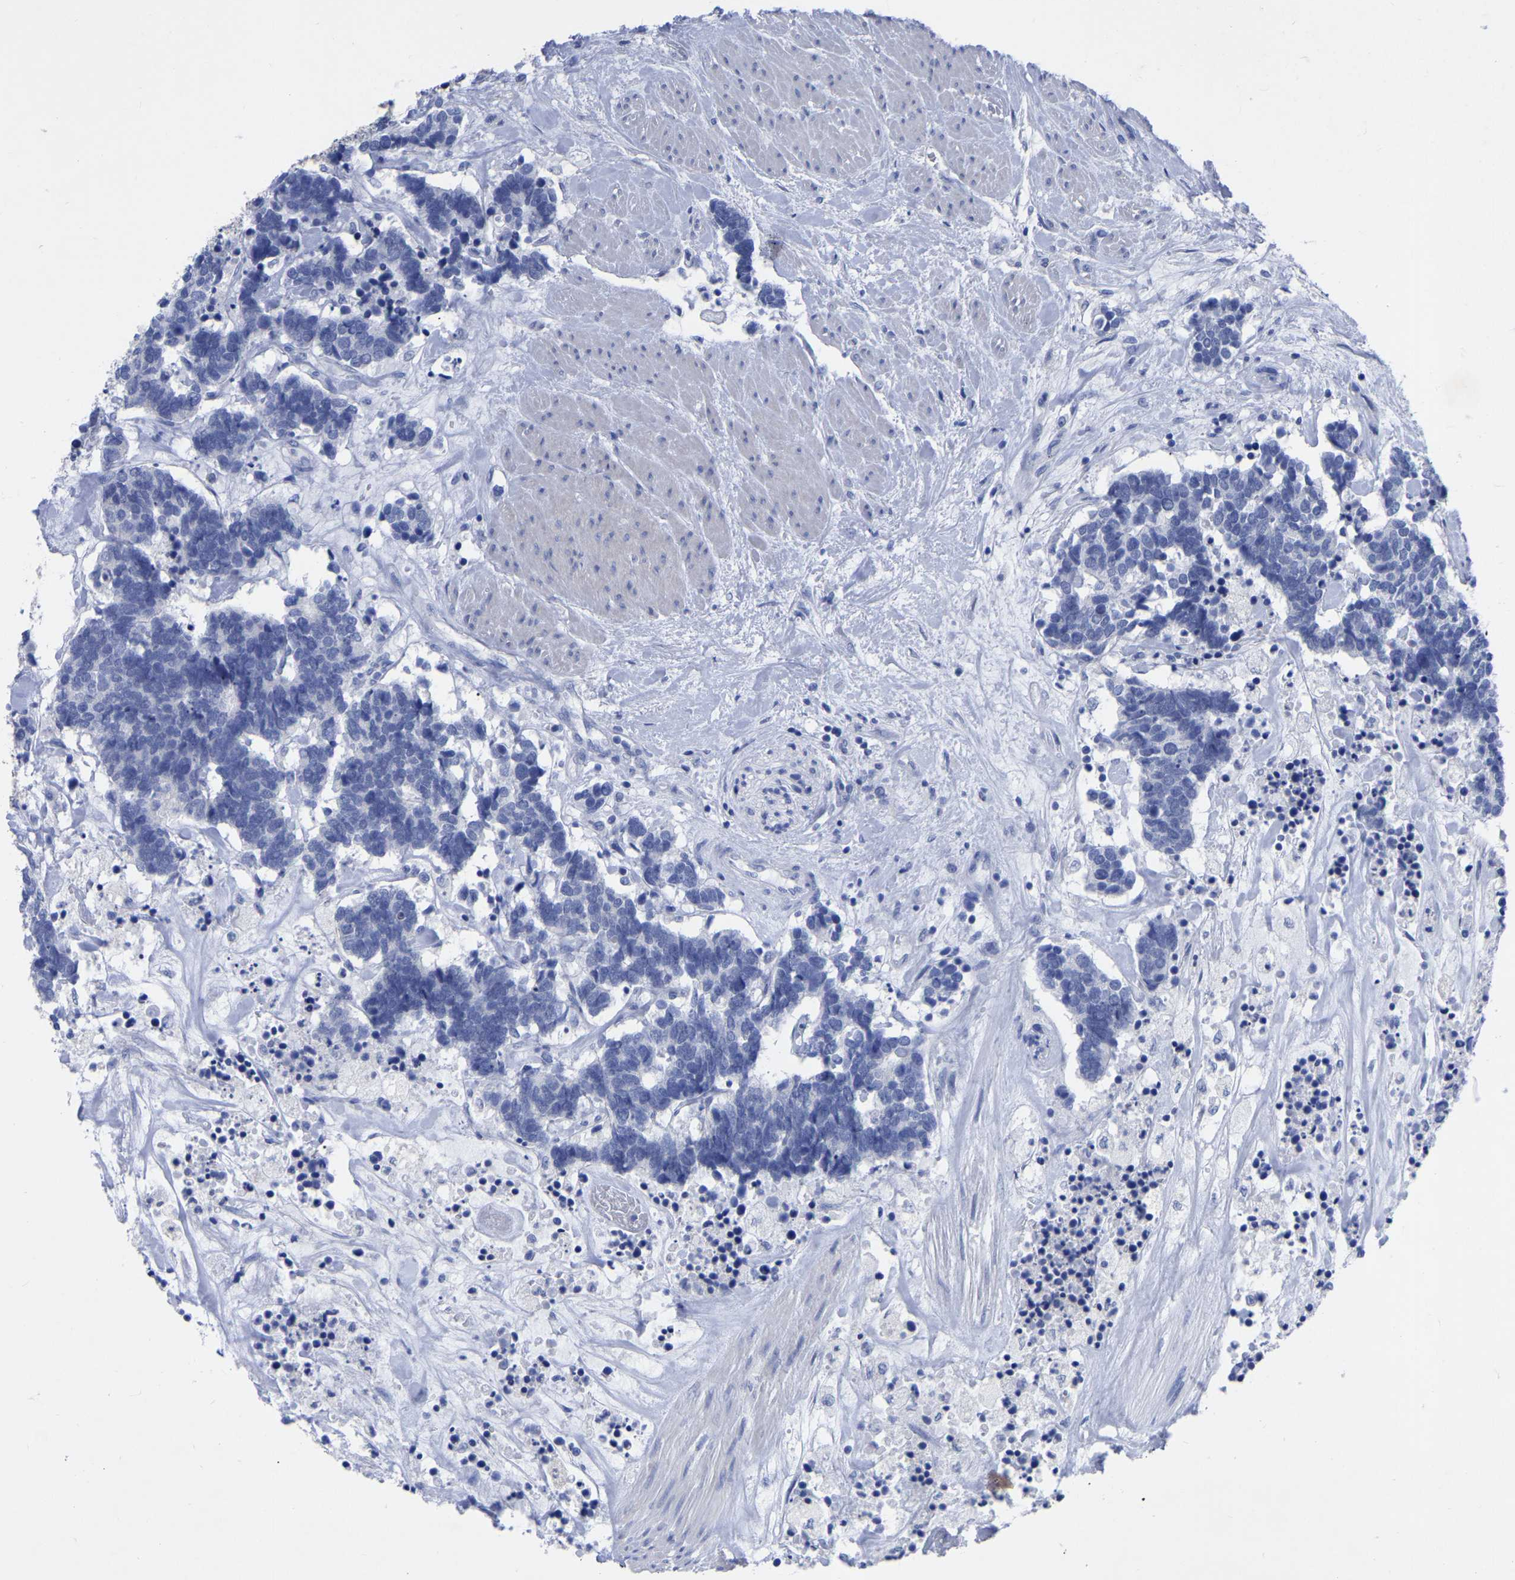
{"staining": {"intensity": "negative", "quantity": "none", "location": "none"}, "tissue": "carcinoid", "cell_type": "Tumor cells", "image_type": "cancer", "snomed": [{"axis": "morphology", "description": "Carcinoma, NOS"}, {"axis": "morphology", "description": "Carcinoid, malignant, NOS"}, {"axis": "topography", "description": "Urinary bladder"}], "caption": "Tumor cells show no significant positivity in carcinoid. (DAB immunohistochemistry with hematoxylin counter stain).", "gene": "ANXA13", "patient": {"sex": "male", "age": 57}}